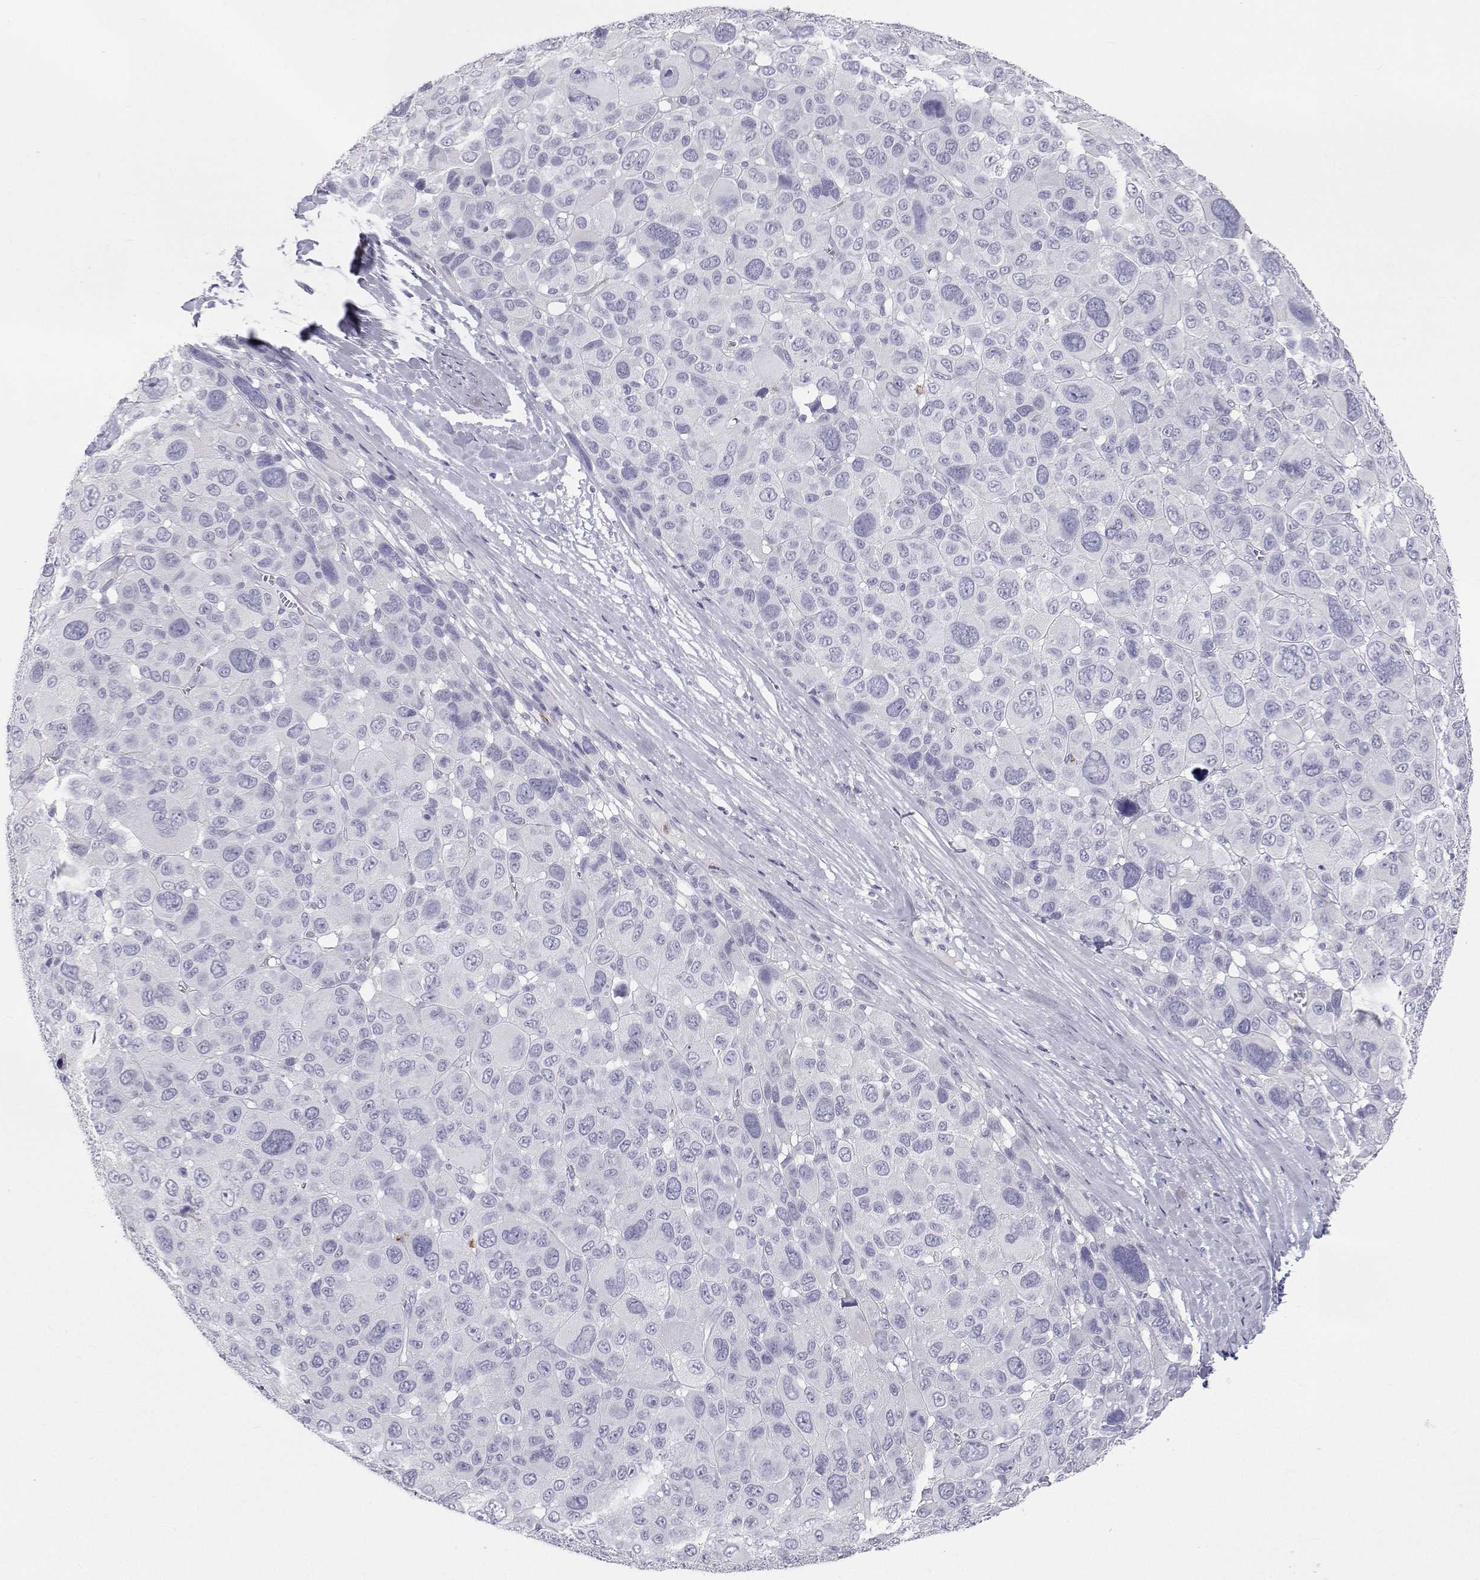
{"staining": {"intensity": "negative", "quantity": "none", "location": "none"}, "tissue": "melanoma", "cell_type": "Tumor cells", "image_type": "cancer", "snomed": [{"axis": "morphology", "description": "Malignant melanoma, NOS"}, {"axis": "topography", "description": "Skin"}], "caption": "This histopathology image is of melanoma stained with immunohistochemistry to label a protein in brown with the nuclei are counter-stained blue. There is no expression in tumor cells.", "gene": "SFTPB", "patient": {"sex": "female", "age": 66}}